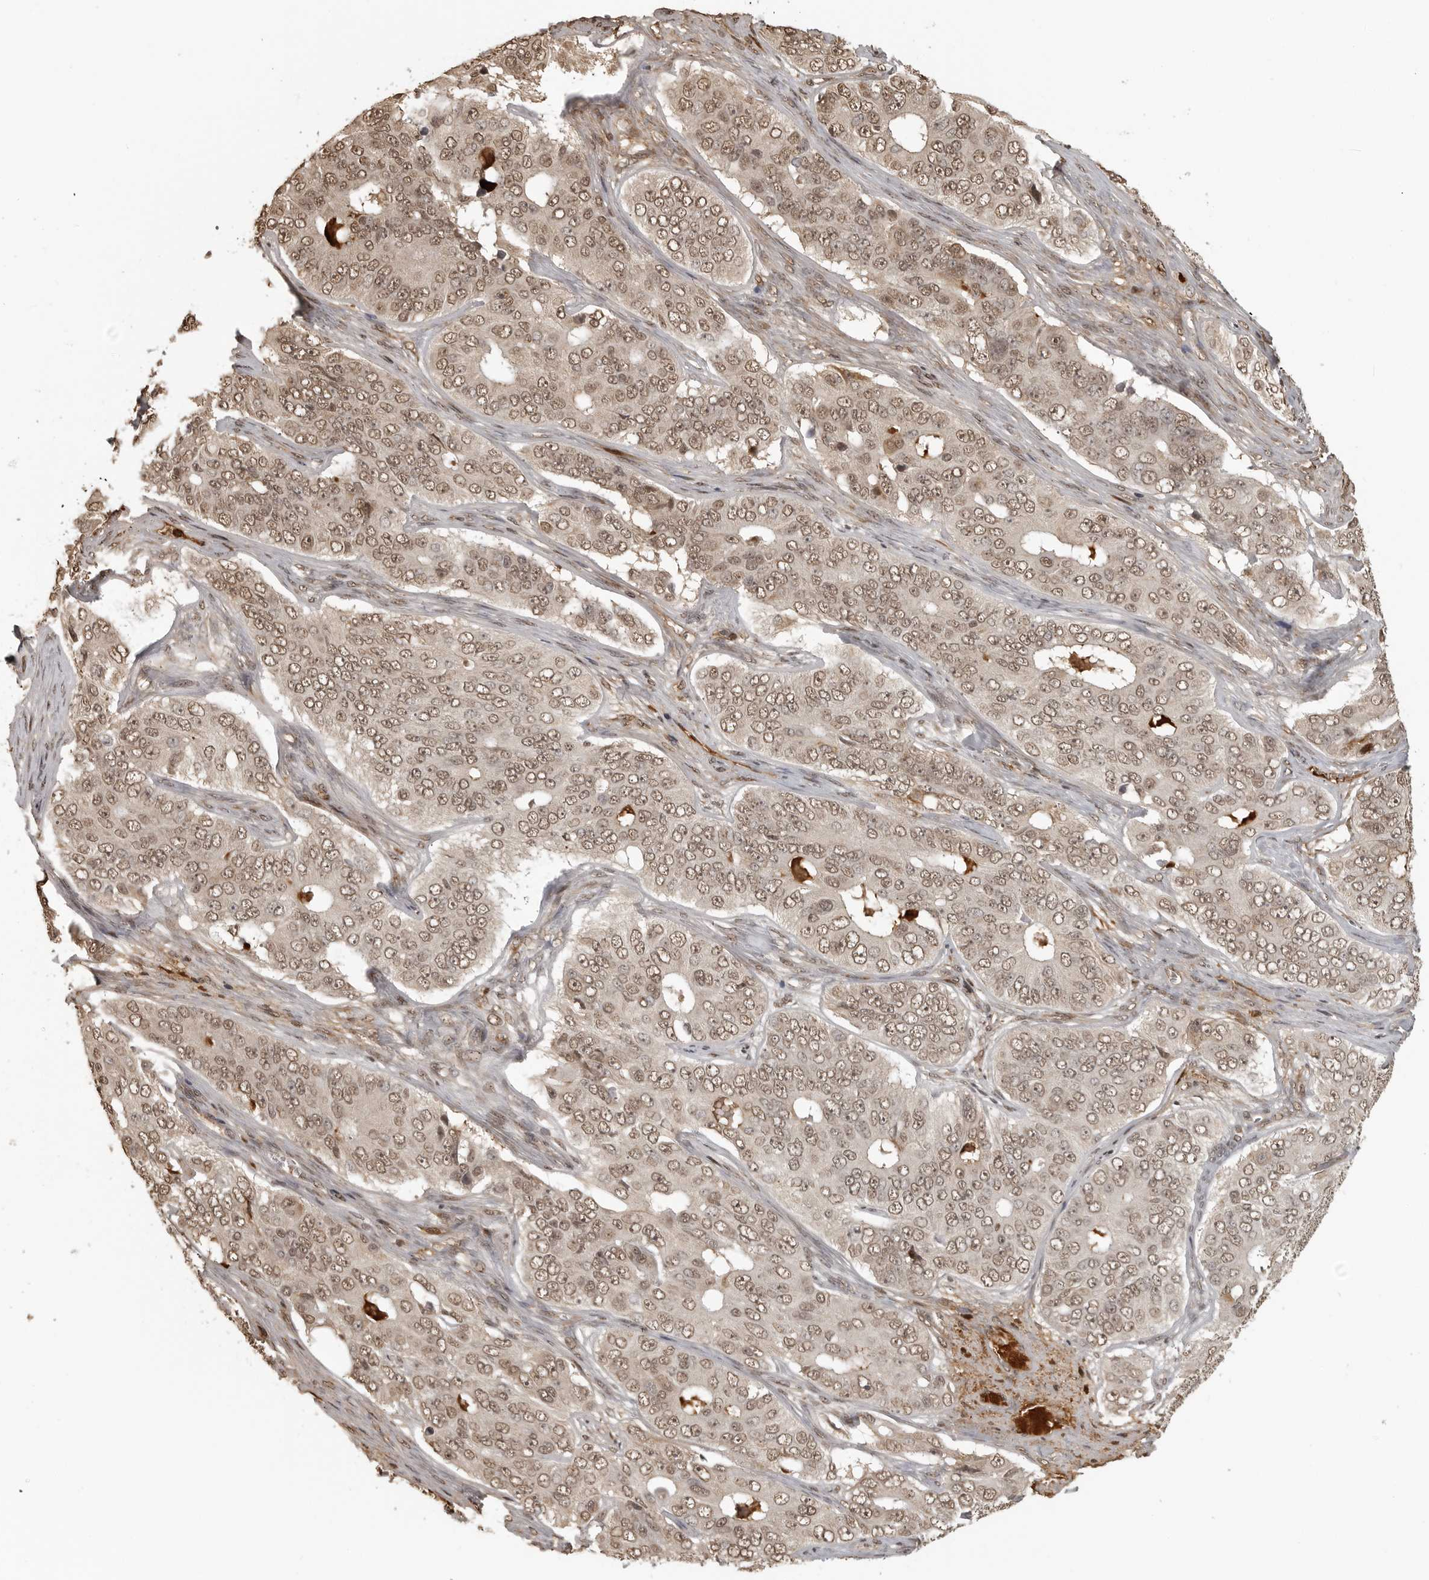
{"staining": {"intensity": "weak", "quantity": ">75%", "location": "nuclear"}, "tissue": "ovarian cancer", "cell_type": "Tumor cells", "image_type": "cancer", "snomed": [{"axis": "morphology", "description": "Carcinoma, endometroid"}, {"axis": "topography", "description": "Ovary"}], "caption": "Immunohistochemical staining of human endometroid carcinoma (ovarian) demonstrates weak nuclear protein expression in about >75% of tumor cells. The staining was performed using DAB to visualize the protein expression in brown, while the nuclei were stained in blue with hematoxylin (Magnification: 20x).", "gene": "CLOCK", "patient": {"sex": "female", "age": 51}}